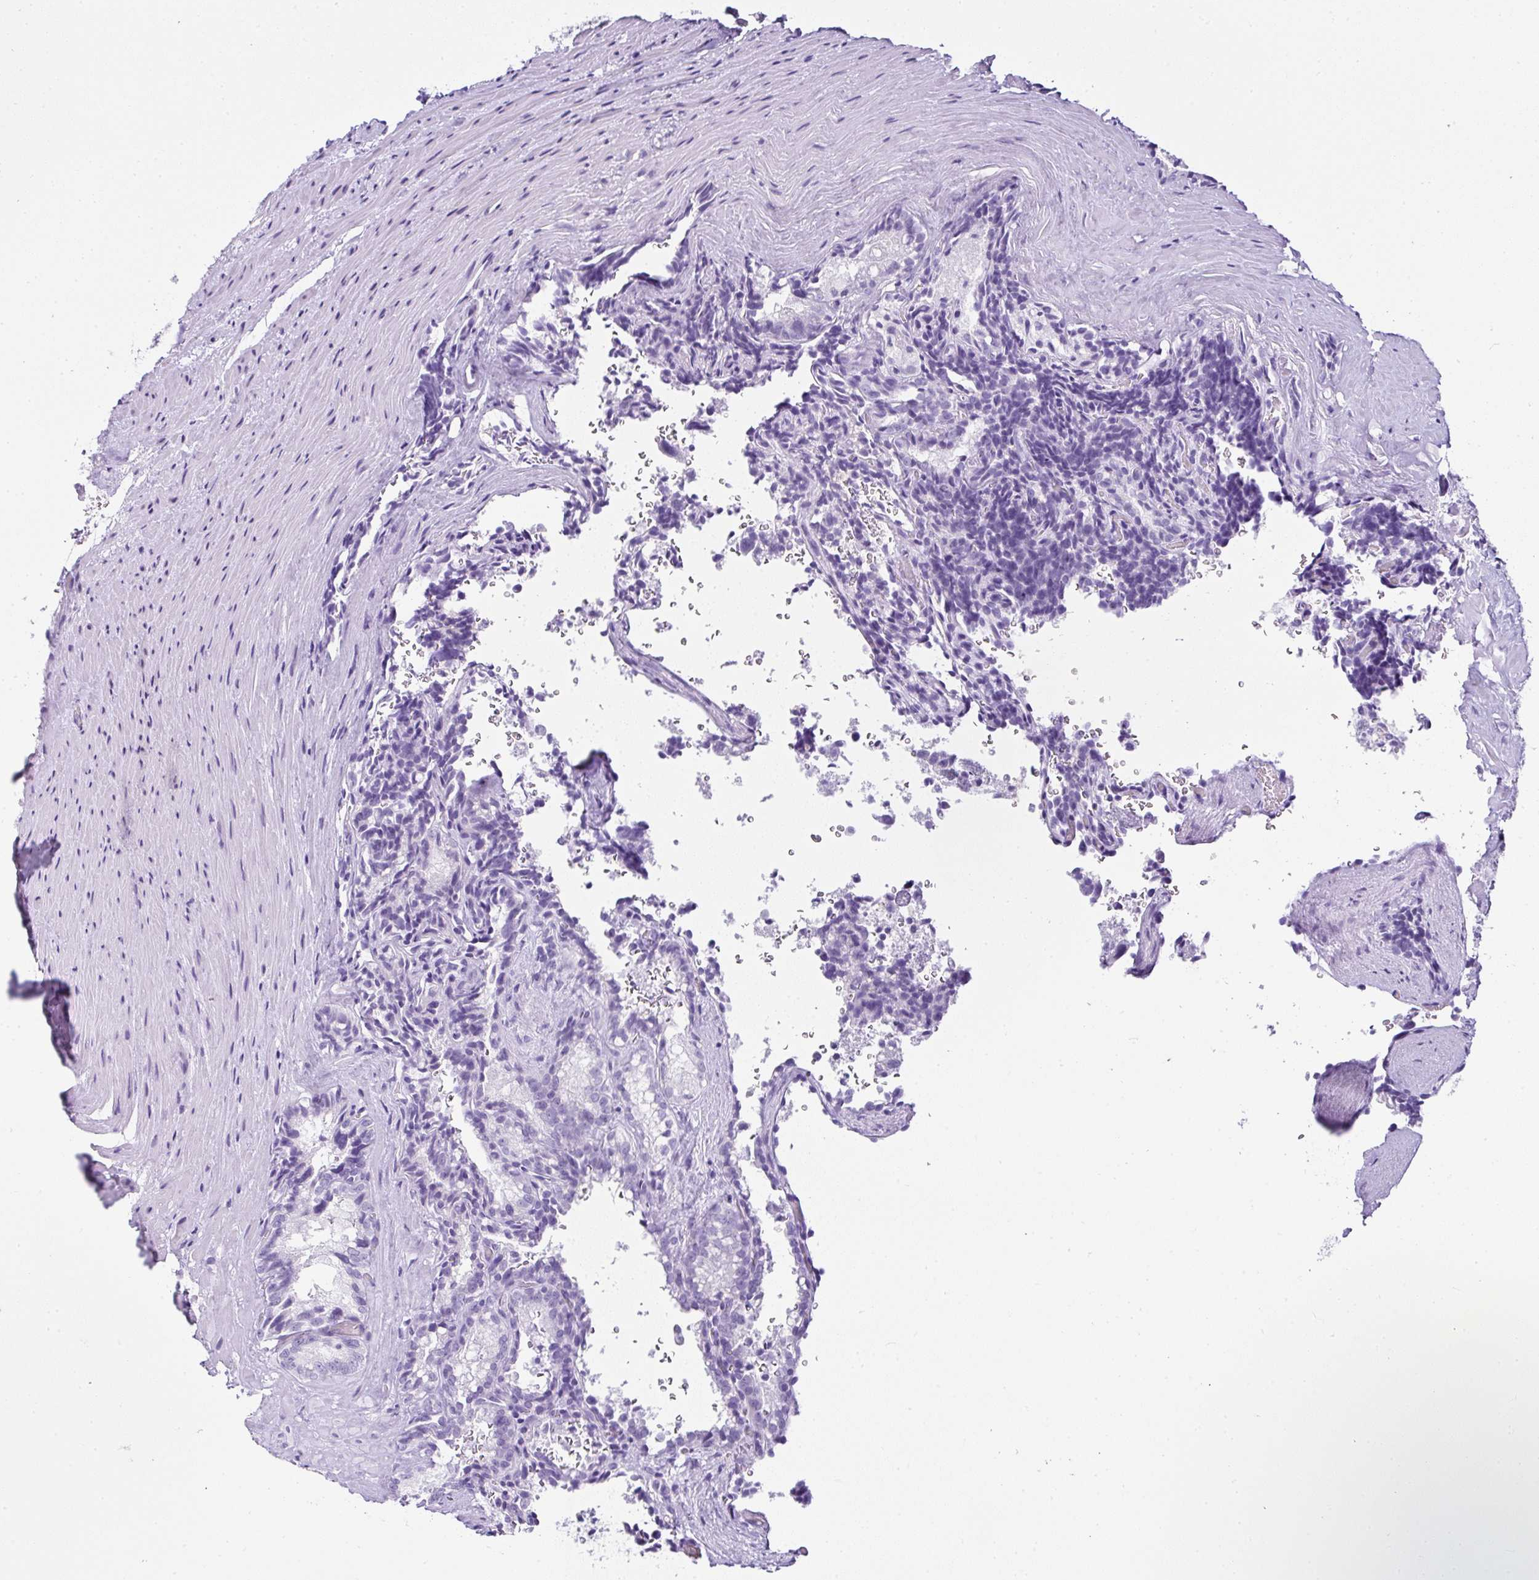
{"staining": {"intensity": "negative", "quantity": "none", "location": "none"}, "tissue": "seminal vesicle", "cell_type": "Glandular cells", "image_type": "normal", "snomed": [{"axis": "morphology", "description": "Normal tissue, NOS"}, {"axis": "topography", "description": "Seminal veicle"}], "caption": "This micrograph is of benign seminal vesicle stained with immunohistochemistry (IHC) to label a protein in brown with the nuclei are counter-stained blue. There is no expression in glandular cells. The staining was performed using DAB (3,3'-diaminobenzidine) to visualize the protein expression in brown, while the nuclei were stained in blue with hematoxylin (Magnification: 20x).", "gene": "SERPINB3", "patient": {"sex": "male", "age": 47}}